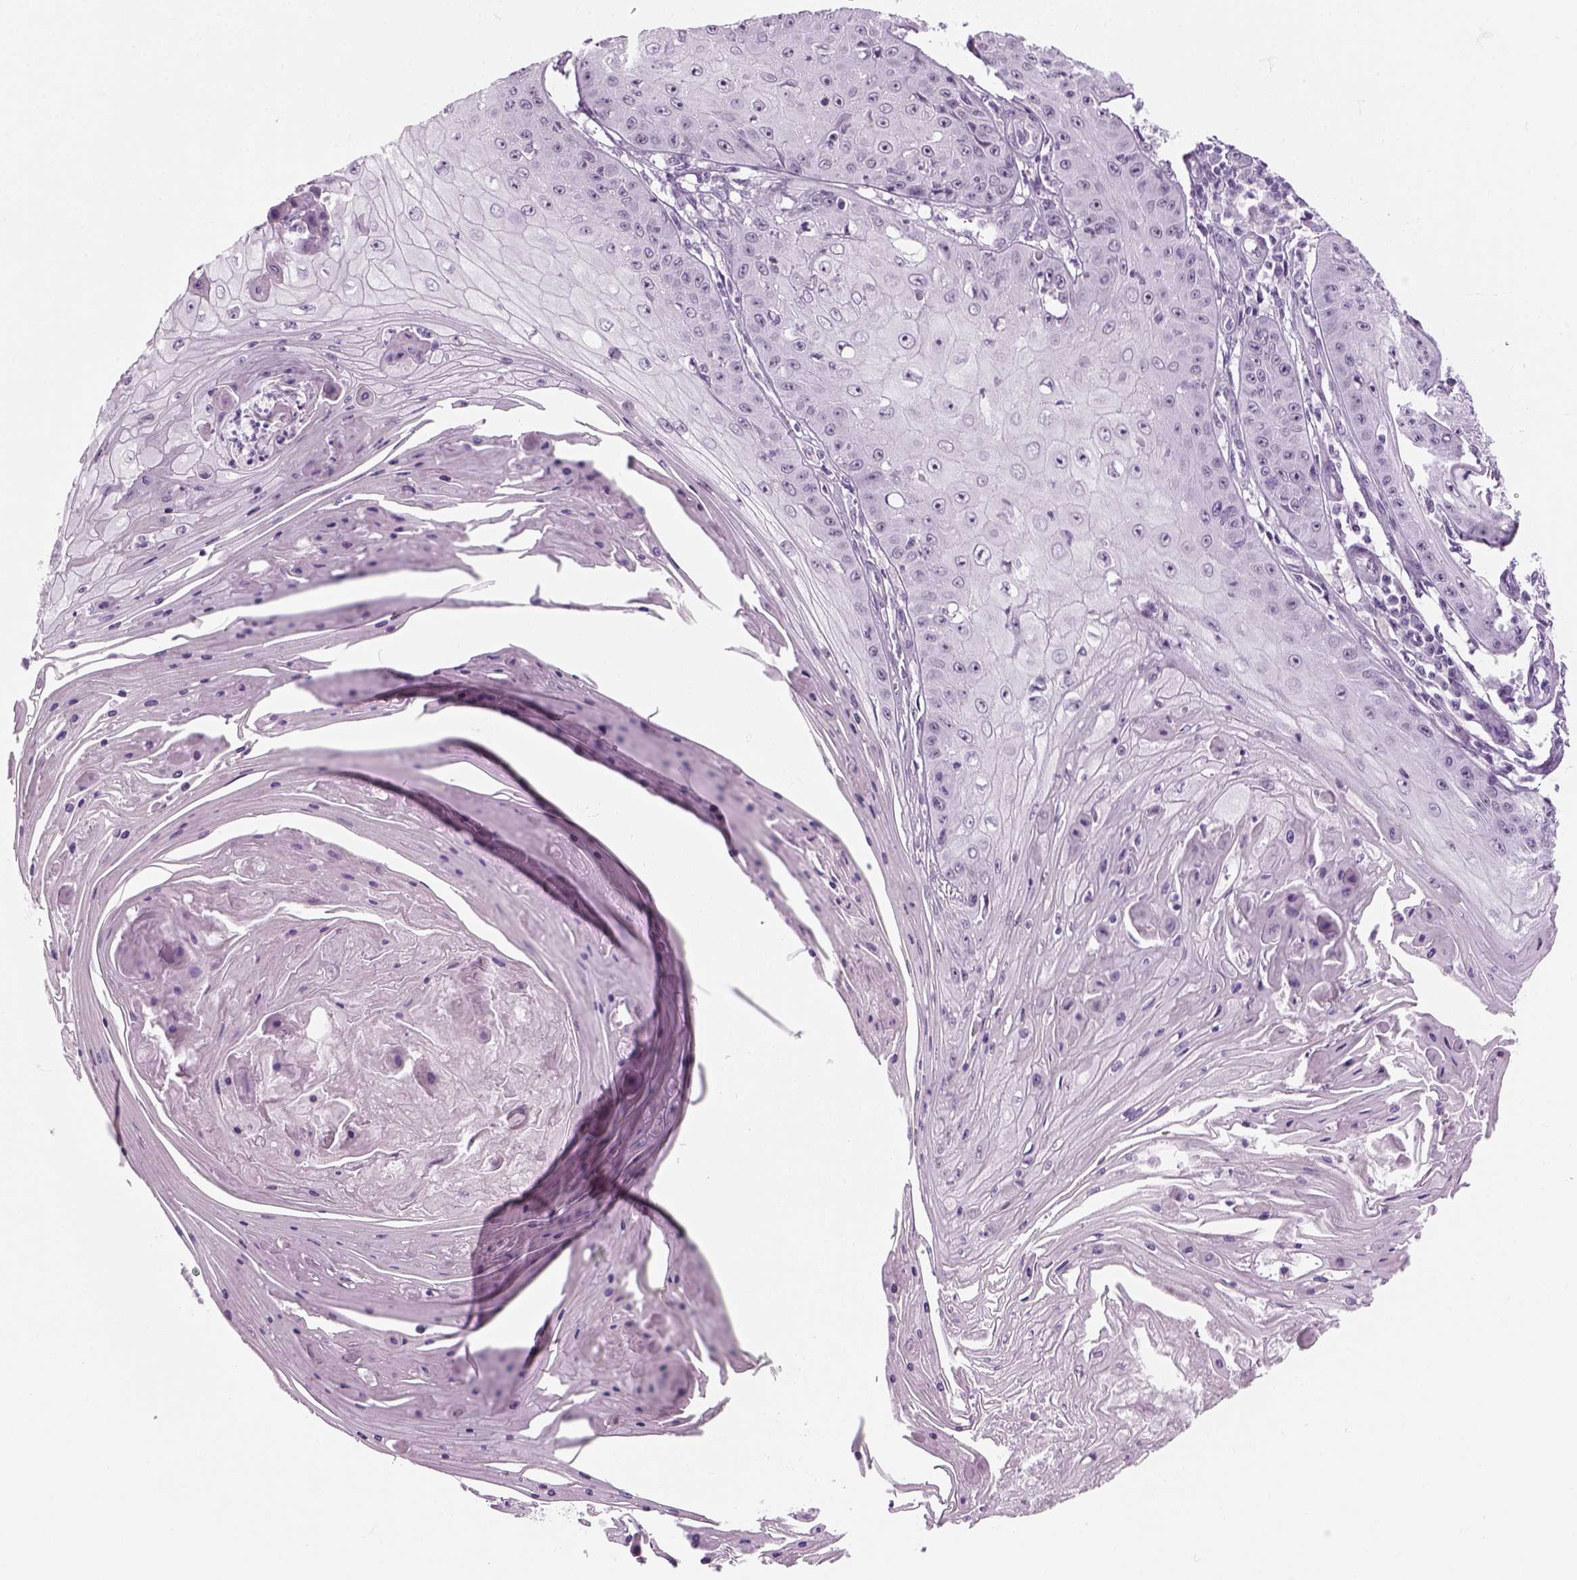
{"staining": {"intensity": "negative", "quantity": "none", "location": "none"}, "tissue": "skin cancer", "cell_type": "Tumor cells", "image_type": "cancer", "snomed": [{"axis": "morphology", "description": "Squamous cell carcinoma, NOS"}, {"axis": "topography", "description": "Skin"}], "caption": "Tumor cells show no significant positivity in skin squamous cell carcinoma.", "gene": "ZNF865", "patient": {"sex": "male", "age": 70}}